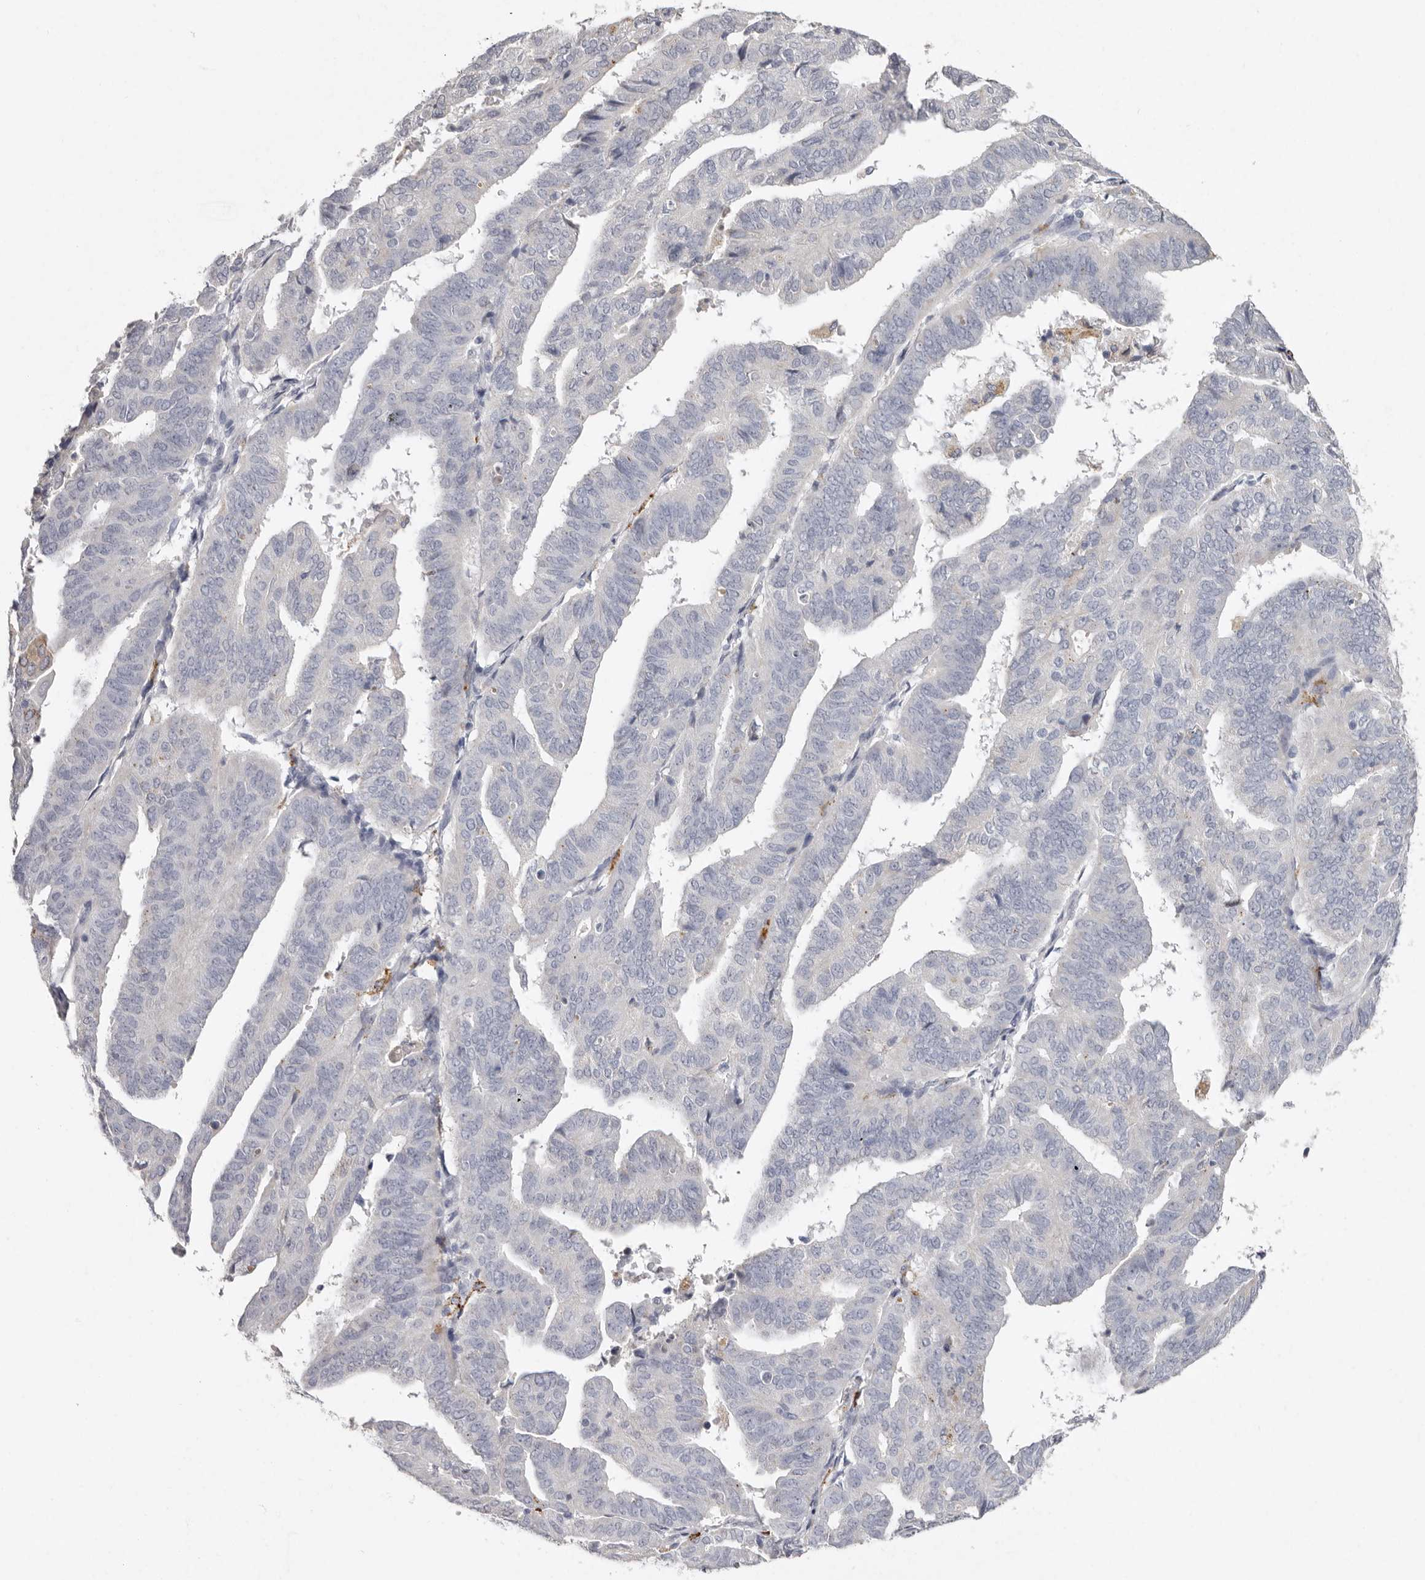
{"staining": {"intensity": "negative", "quantity": "none", "location": "none"}, "tissue": "endometrial cancer", "cell_type": "Tumor cells", "image_type": "cancer", "snomed": [{"axis": "morphology", "description": "Adenocarcinoma, NOS"}, {"axis": "topography", "description": "Uterus"}], "caption": "IHC image of adenocarcinoma (endometrial) stained for a protein (brown), which displays no expression in tumor cells.", "gene": "FAM185A", "patient": {"sex": "female", "age": 77}}